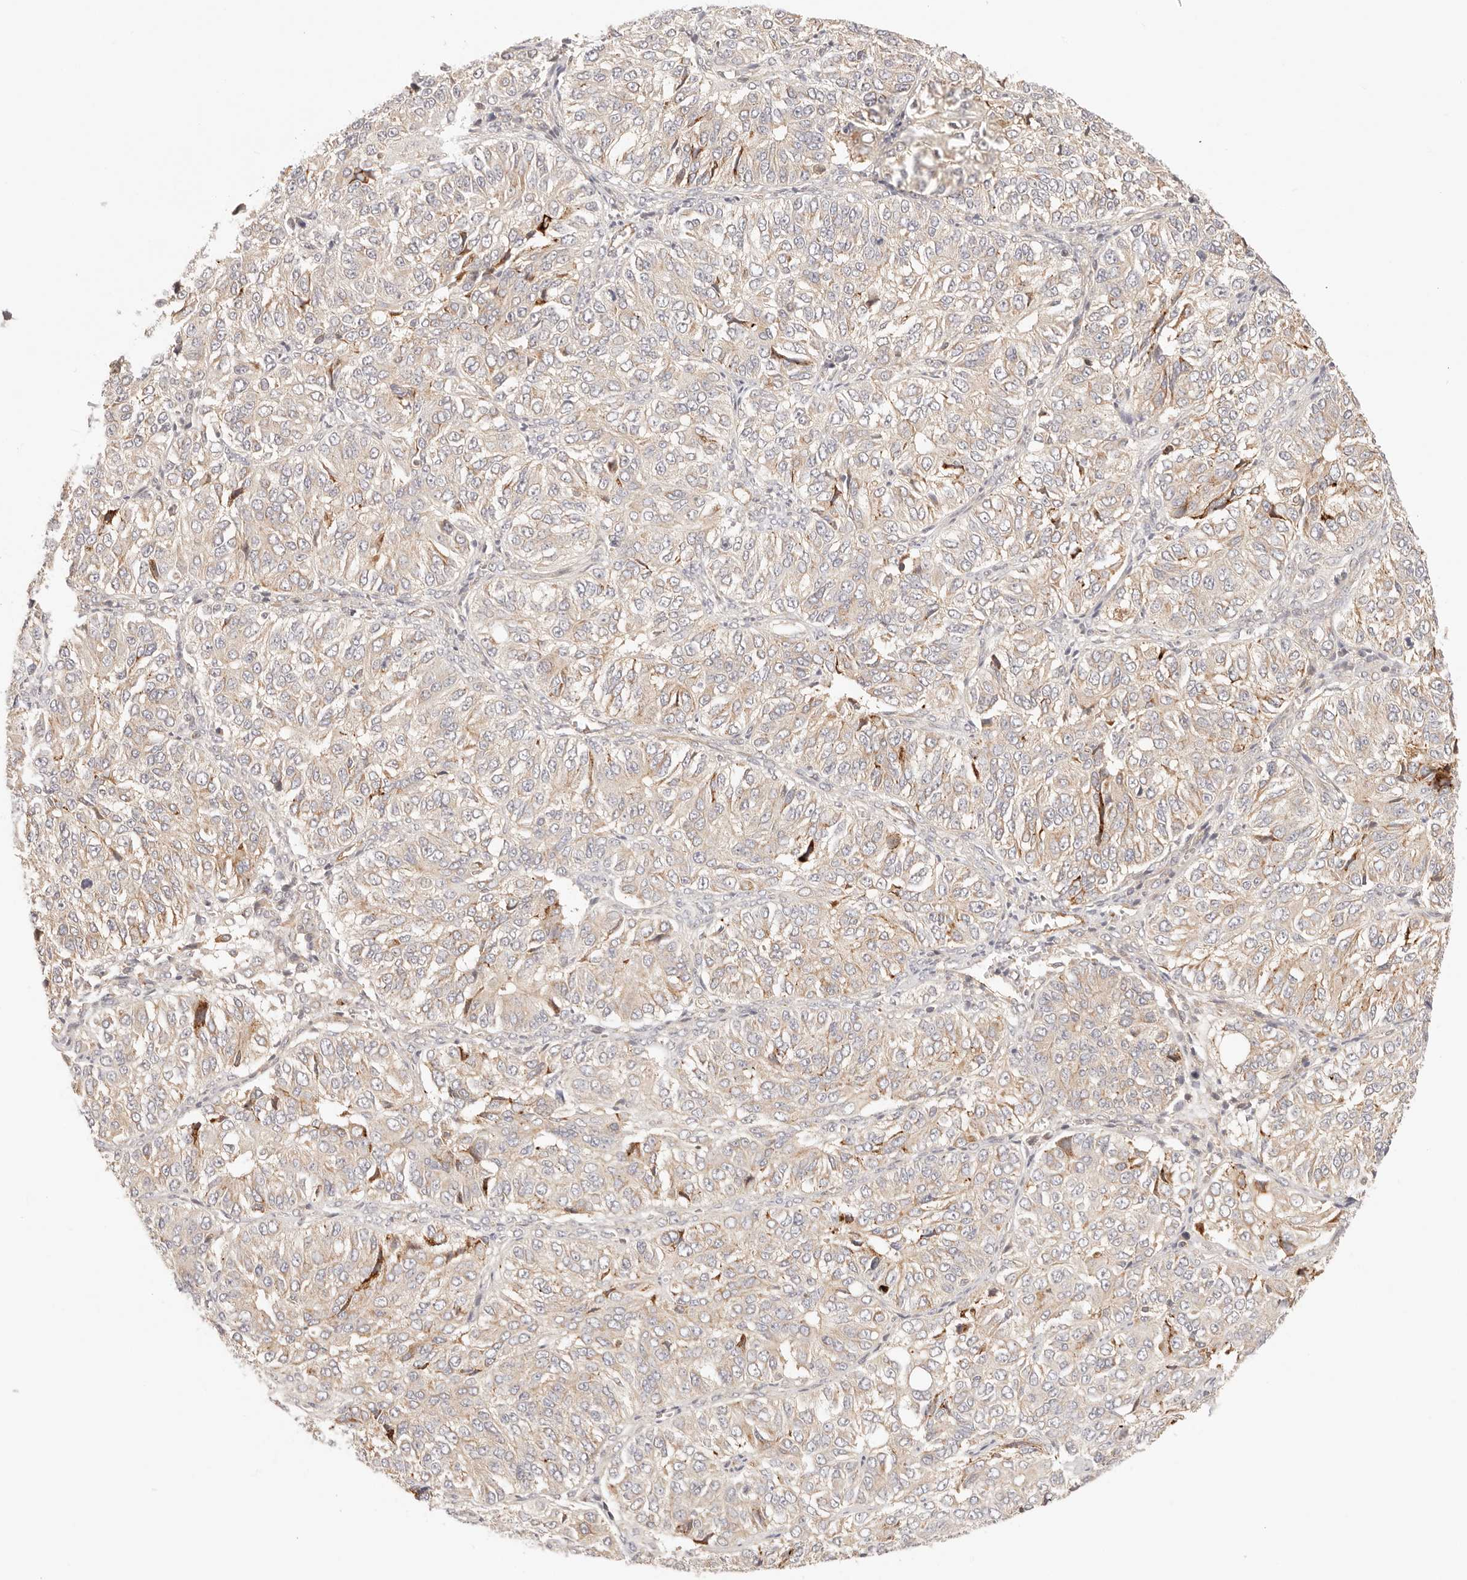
{"staining": {"intensity": "weak", "quantity": "25%-75%", "location": "cytoplasmic/membranous"}, "tissue": "ovarian cancer", "cell_type": "Tumor cells", "image_type": "cancer", "snomed": [{"axis": "morphology", "description": "Carcinoma, endometroid"}, {"axis": "topography", "description": "Ovary"}], "caption": "Human ovarian cancer stained with a brown dye reveals weak cytoplasmic/membranous positive staining in about 25%-75% of tumor cells.", "gene": "IL1R2", "patient": {"sex": "female", "age": 51}}